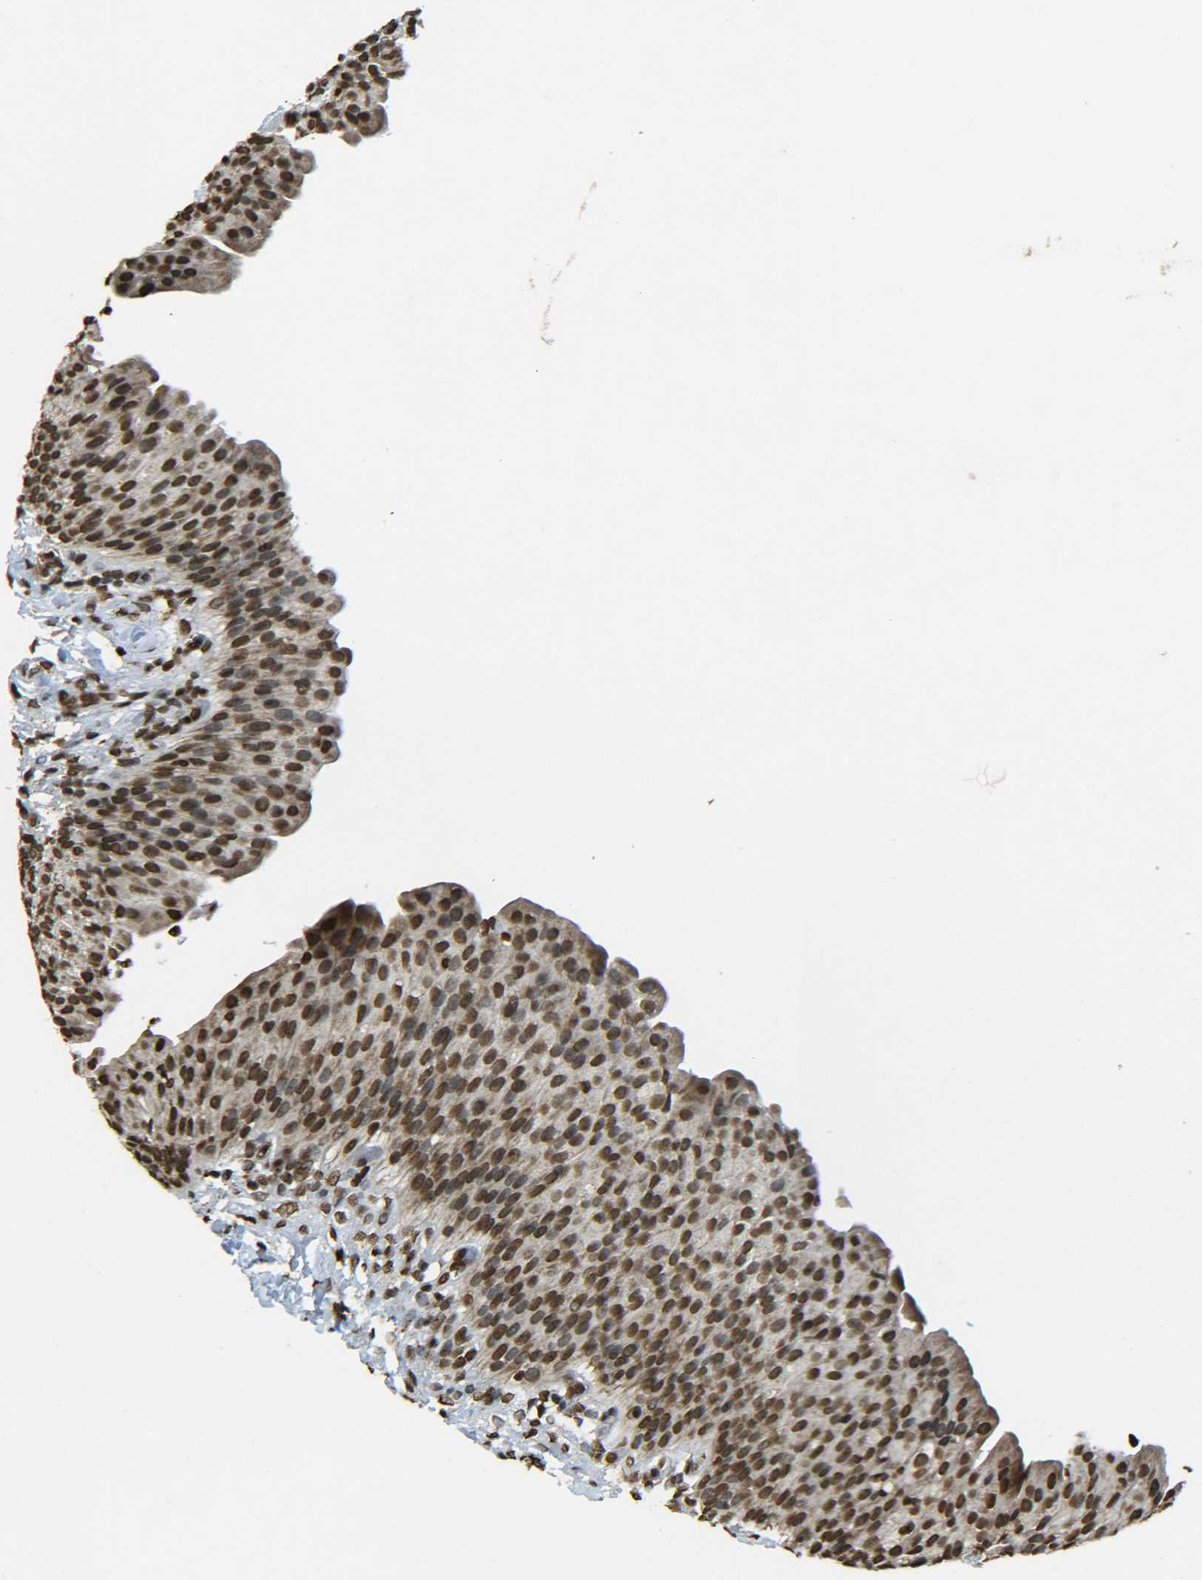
{"staining": {"intensity": "strong", "quantity": ">75%", "location": "cytoplasmic/membranous,nuclear"}, "tissue": "urinary bladder", "cell_type": "Urothelial cells", "image_type": "normal", "snomed": [{"axis": "morphology", "description": "Normal tissue, NOS"}, {"axis": "topography", "description": "Urinary bladder"}], "caption": "The immunohistochemical stain labels strong cytoplasmic/membranous,nuclear positivity in urothelial cells of unremarkable urinary bladder.", "gene": "NEUROG2", "patient": {"sex": "female", "age": 79}}